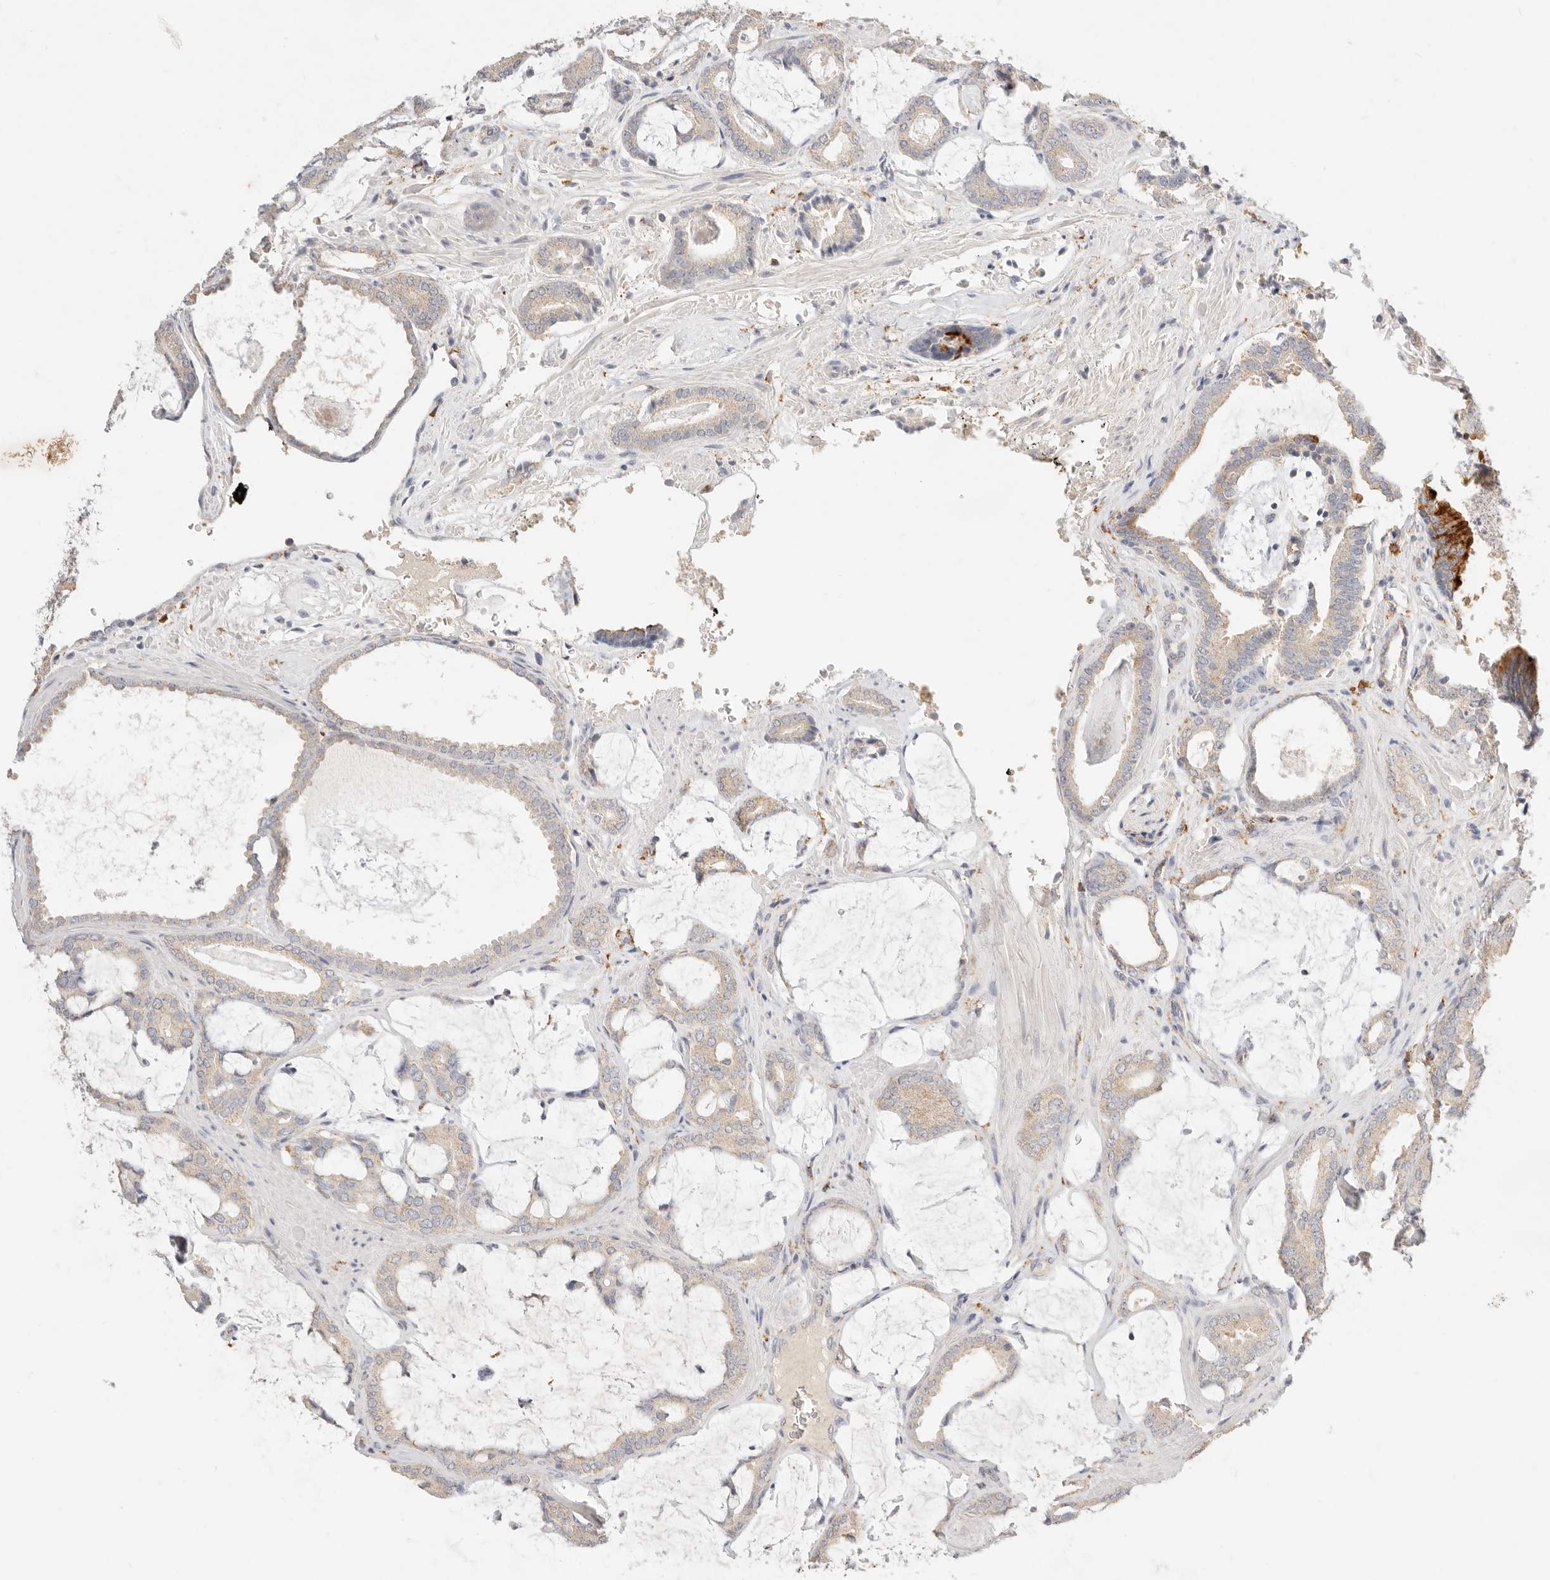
{"staining": {"intensity": "weak", "quantity": ">75%", "location": "cytoplasmic/membranous"}, "tissue": "prostate cancer", "cell_type": "Tumor cells", "image_type": "cancer", "snomed": [{"axis": "morphology", "description": "Adenocarcinoma, Low grade"}, {"axis": "topography", "description": "Prostate"}], "caption": "Immunohistochemistry of human prostate adenocarcinoma (low-grade) demonstrates low levels of weak cytoplasmic/membranous staining in about >75% of tumor cells.", "gene": "HK2", "patient": {"sex": "male", "age": 71}}